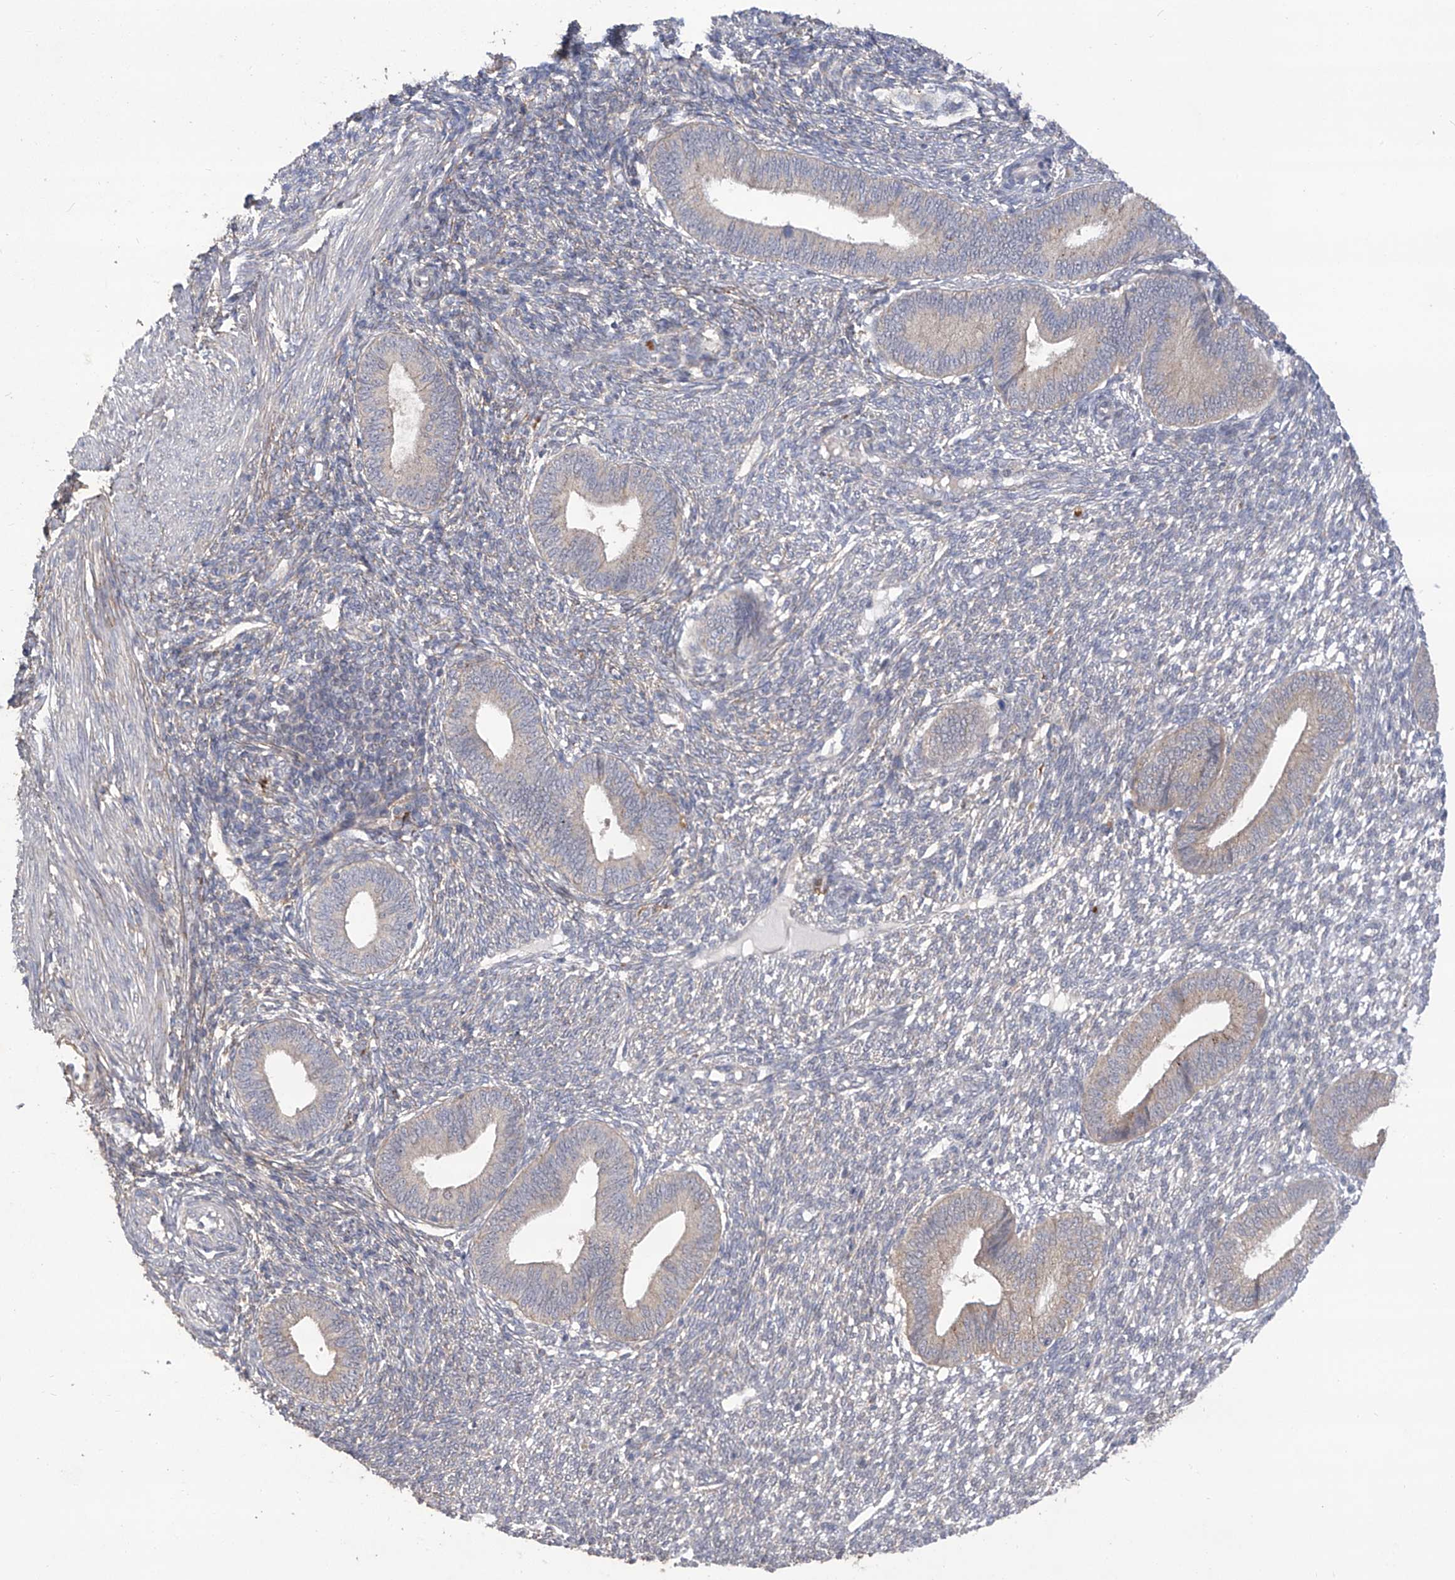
{"staining": {"intensity": "negative", "quantity": "none", "location": "none"}, "tissue": "endometrium", "cell_type": "Cells in endometrial stroma", "image_type": "normal", "snomed": [{"axis": "morphology", "description": "Normal tissue, NOS"}, {"axis": "topography", "description": "Endometrium"}], "caption": "This is an IHC photomicrograph of benign human endometrium. There is no staining in cells in endometrial stroma.", "gene": "TXNIP", "patient": {"sex": "female", "age": 46}}